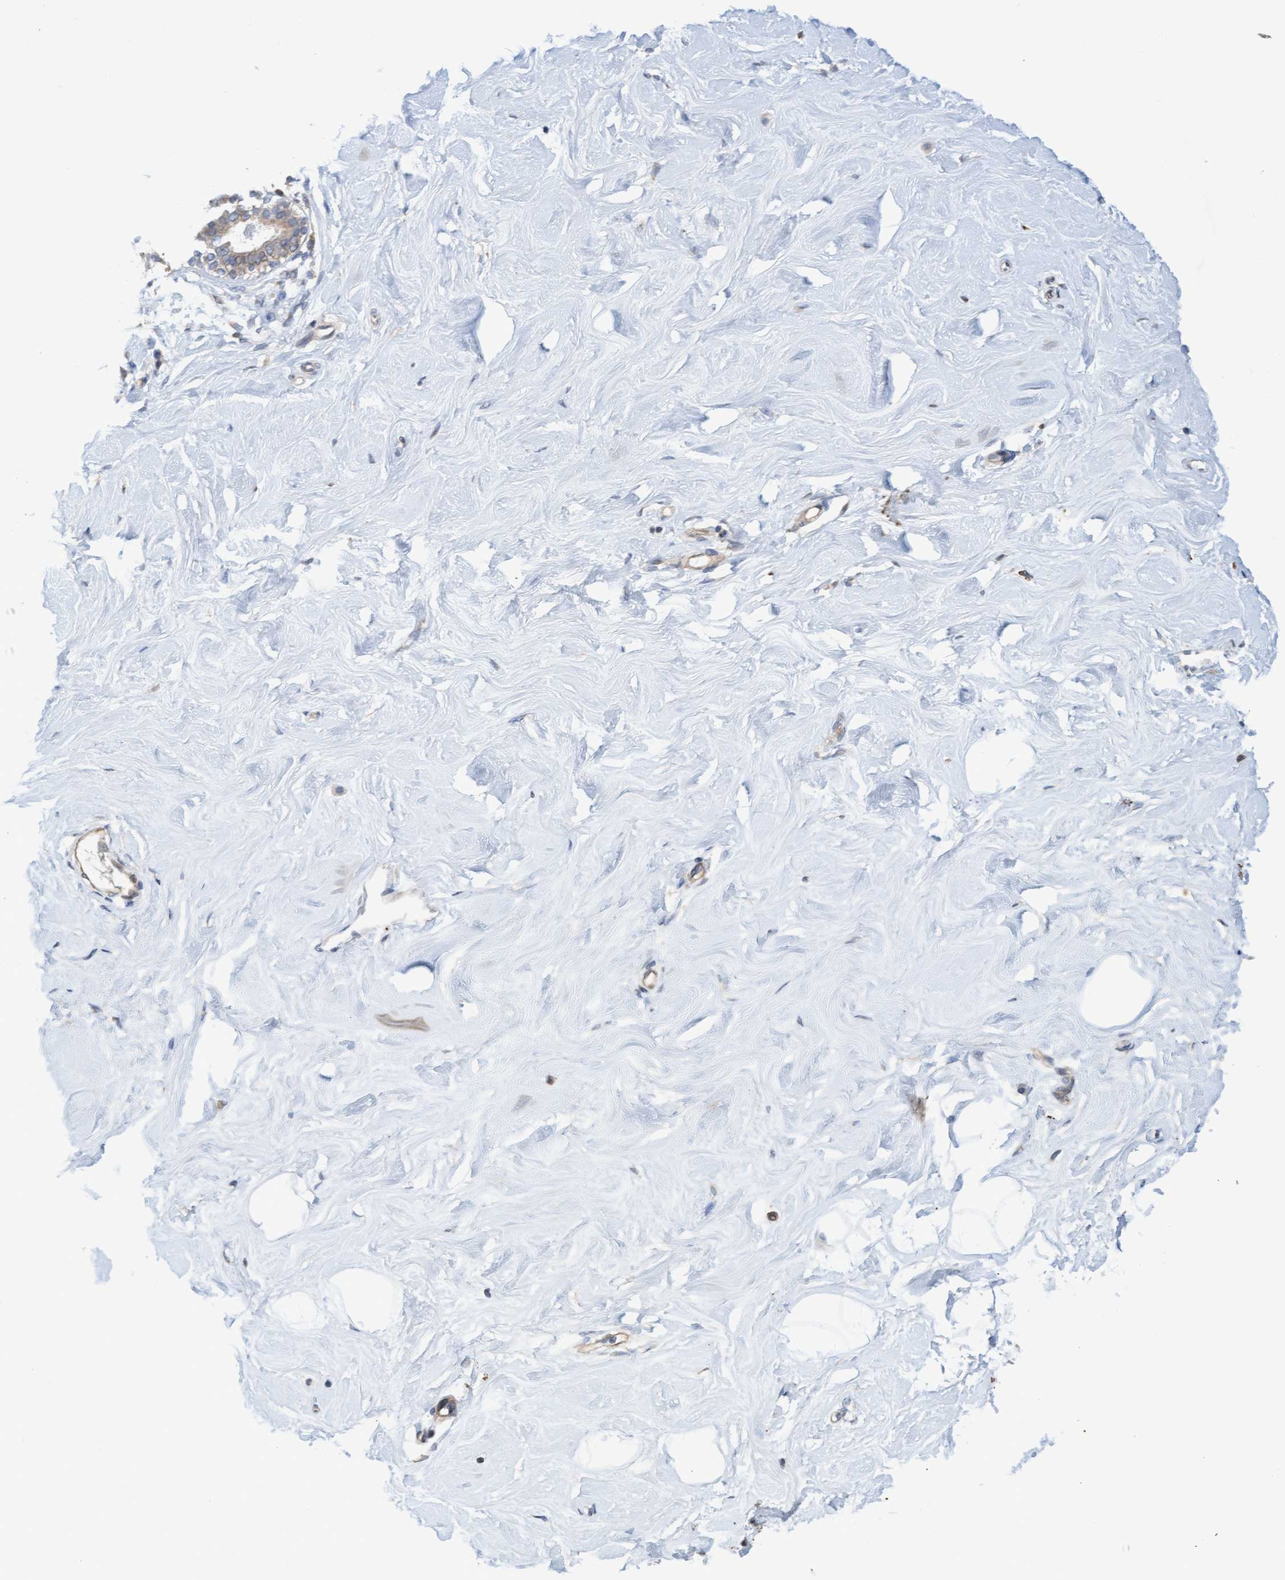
{"staining": {"intensity": "negative", "quantity": "none", "location": "none"}, "tissue": "breast", "cell_type": "Adipocytes", "image_type": "normal", "snomed": [{"axis": "morphology", "description": "Normal tissue, NOS"}, {"axis": "topography", "description": "Breast"}], "caption": "Micrograph shows no protein expression in adipocytes of normal breast. (Brightfield microscopy of DAB (3,3'-diaminobenzidine) IHC at high magnification).", "gene": "MMP8", "patient": {"sex": "female", "age": 23}}